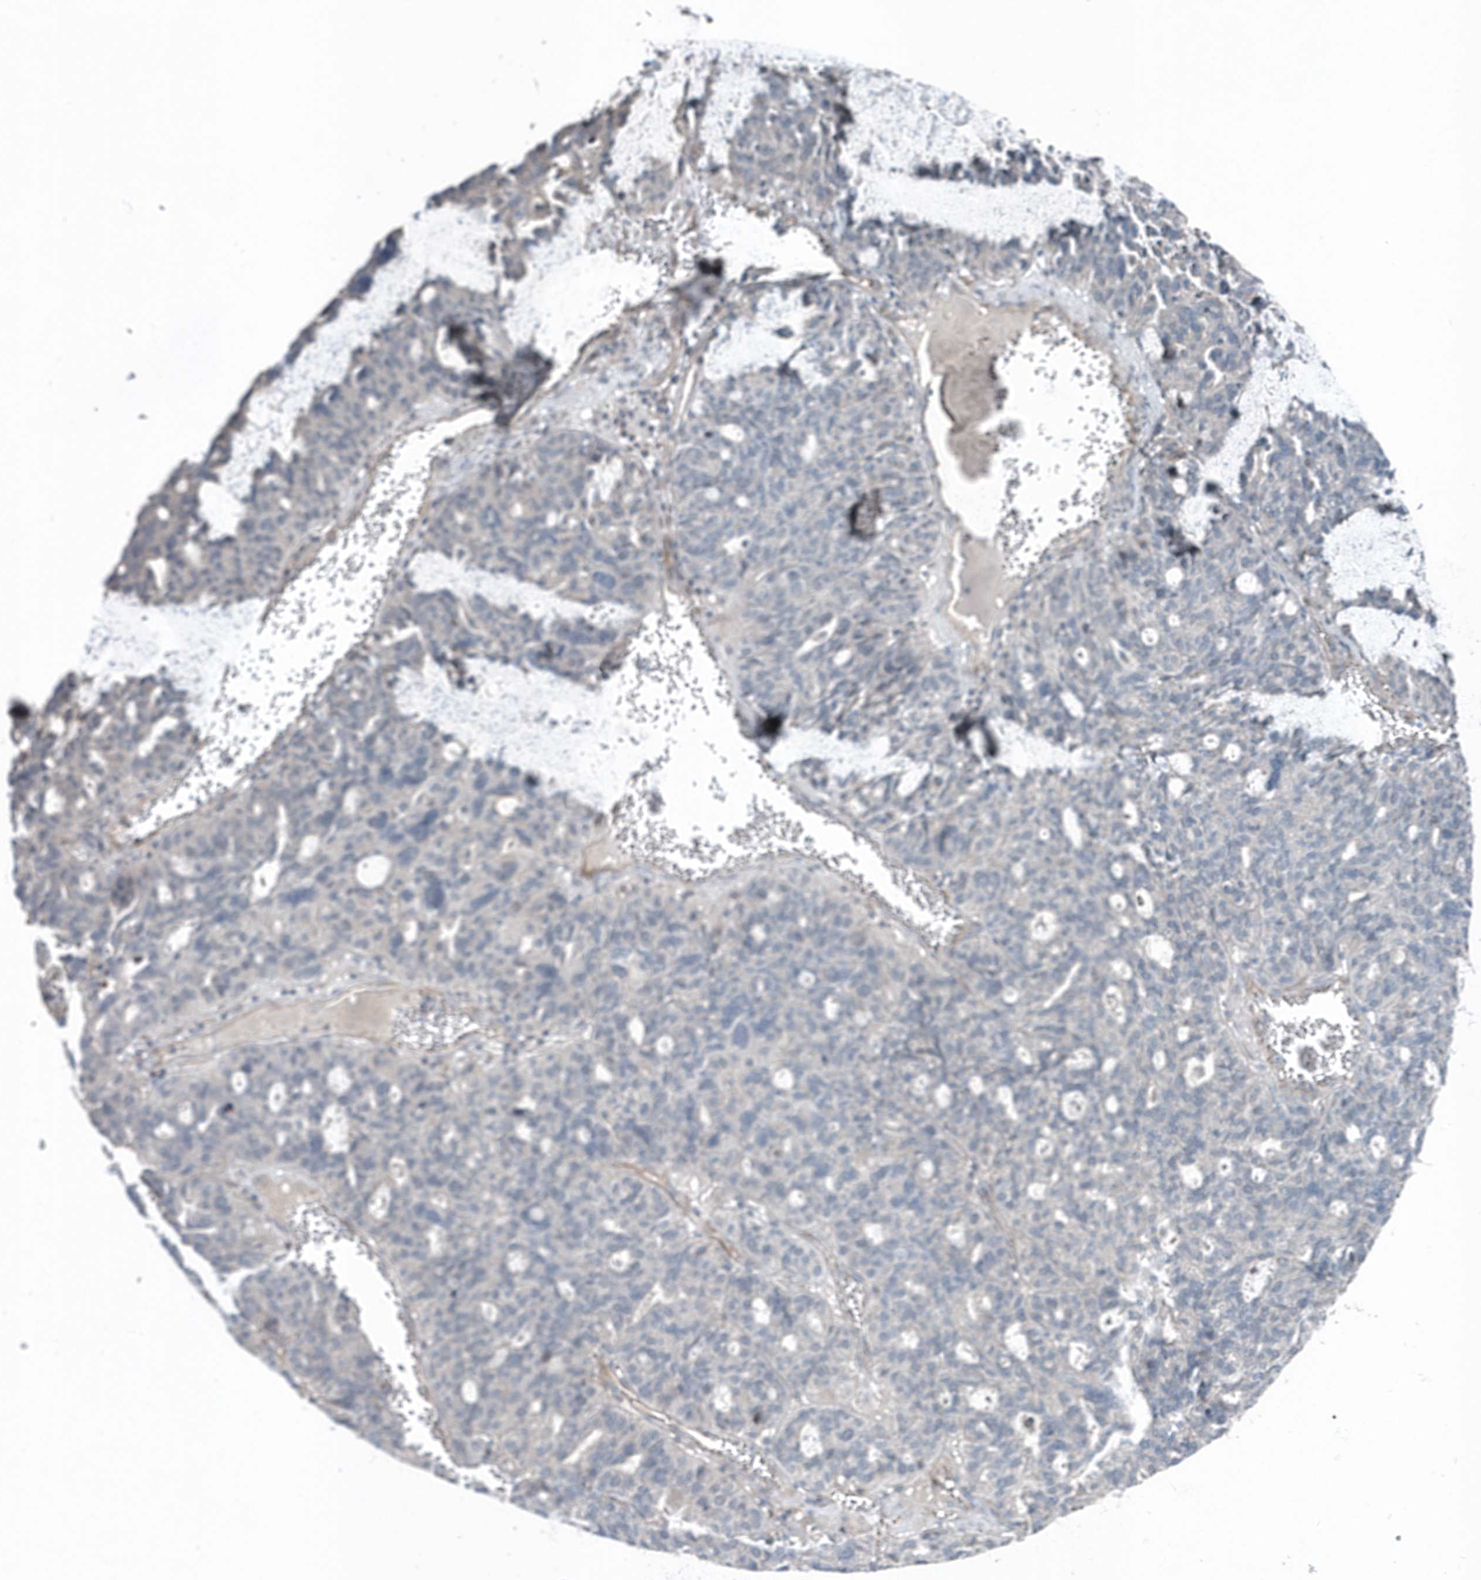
{"staining": {"intensity": "negative", "quantity": "none", "location": "none"}, "tissue": "ovarian cancer", "cell_type": "Tumor cells", "image_type": "cancer", "snomed": [{"axis": "morphology", "description": "Cystadenocarcinoma, serous, NOS"}, {"axis": "topography", "description": "Ovary"}], "caption": "Tumor cells show no significant expression in ovarian cancer.", "gene": "MCC", "patient": {"sex": "female", "age": 59}}